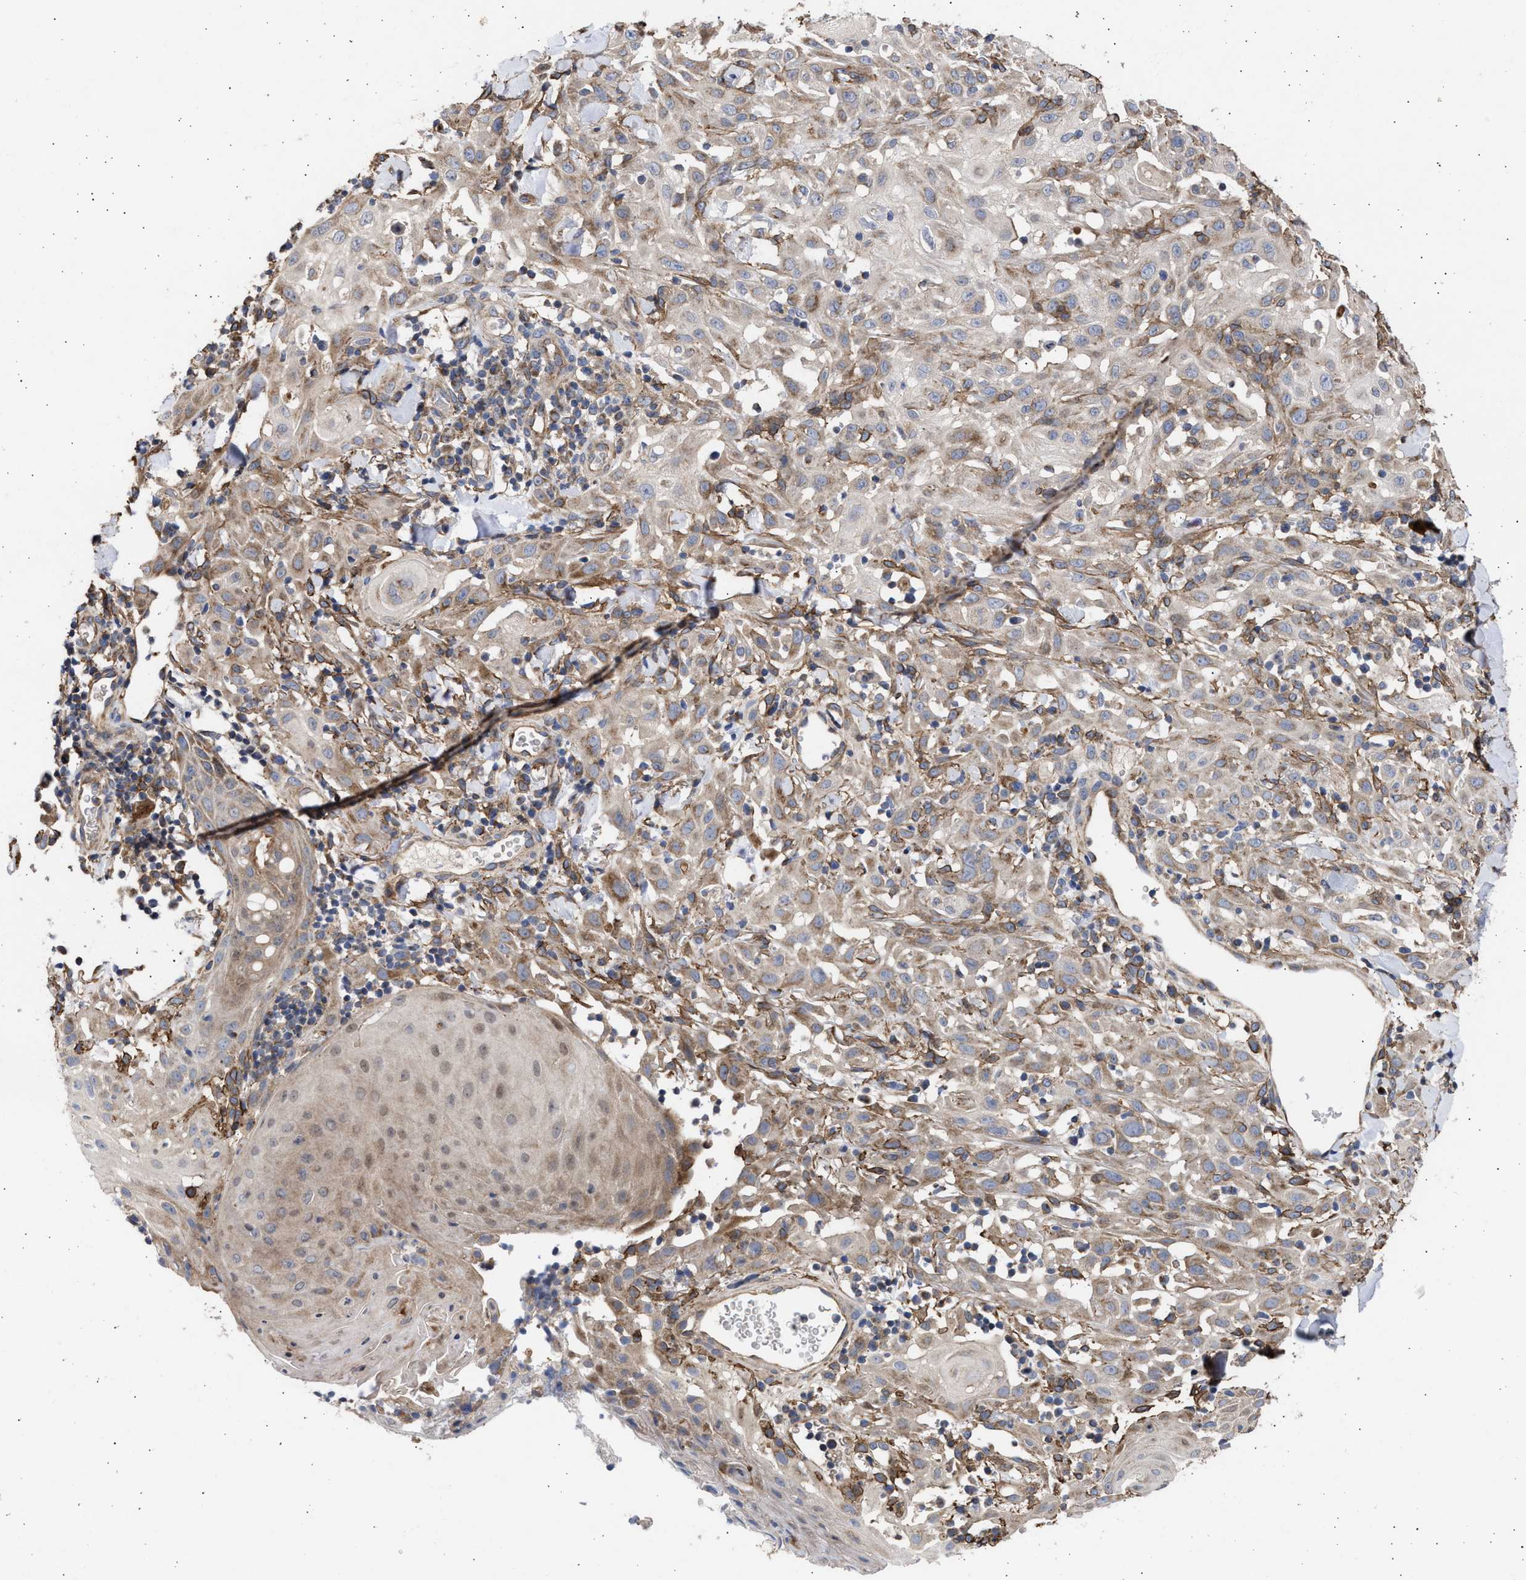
{"staining": {"intensity": "weak", "quantity": ">75%", "location": "cytoplasmic/membranous"}, "tissue": "skin cancer", "cell_type": "Tumor cells", "image_type": "cancer", "snomed": [{"axis": "morphology", "description": "Squamous cell carcinoma, NOS"}, {"axis": "topography", "description": "Skin"}], "caption": "This histopathology image shows immunohistochemistry (IHC) staining of human squamous cell carcinoma (skin), with low weak cytoplasmic/membranous expression in approximately >75% of tumor cells.", "gene": "TTC19", "patient": {"sex": "male", "age": 24}}